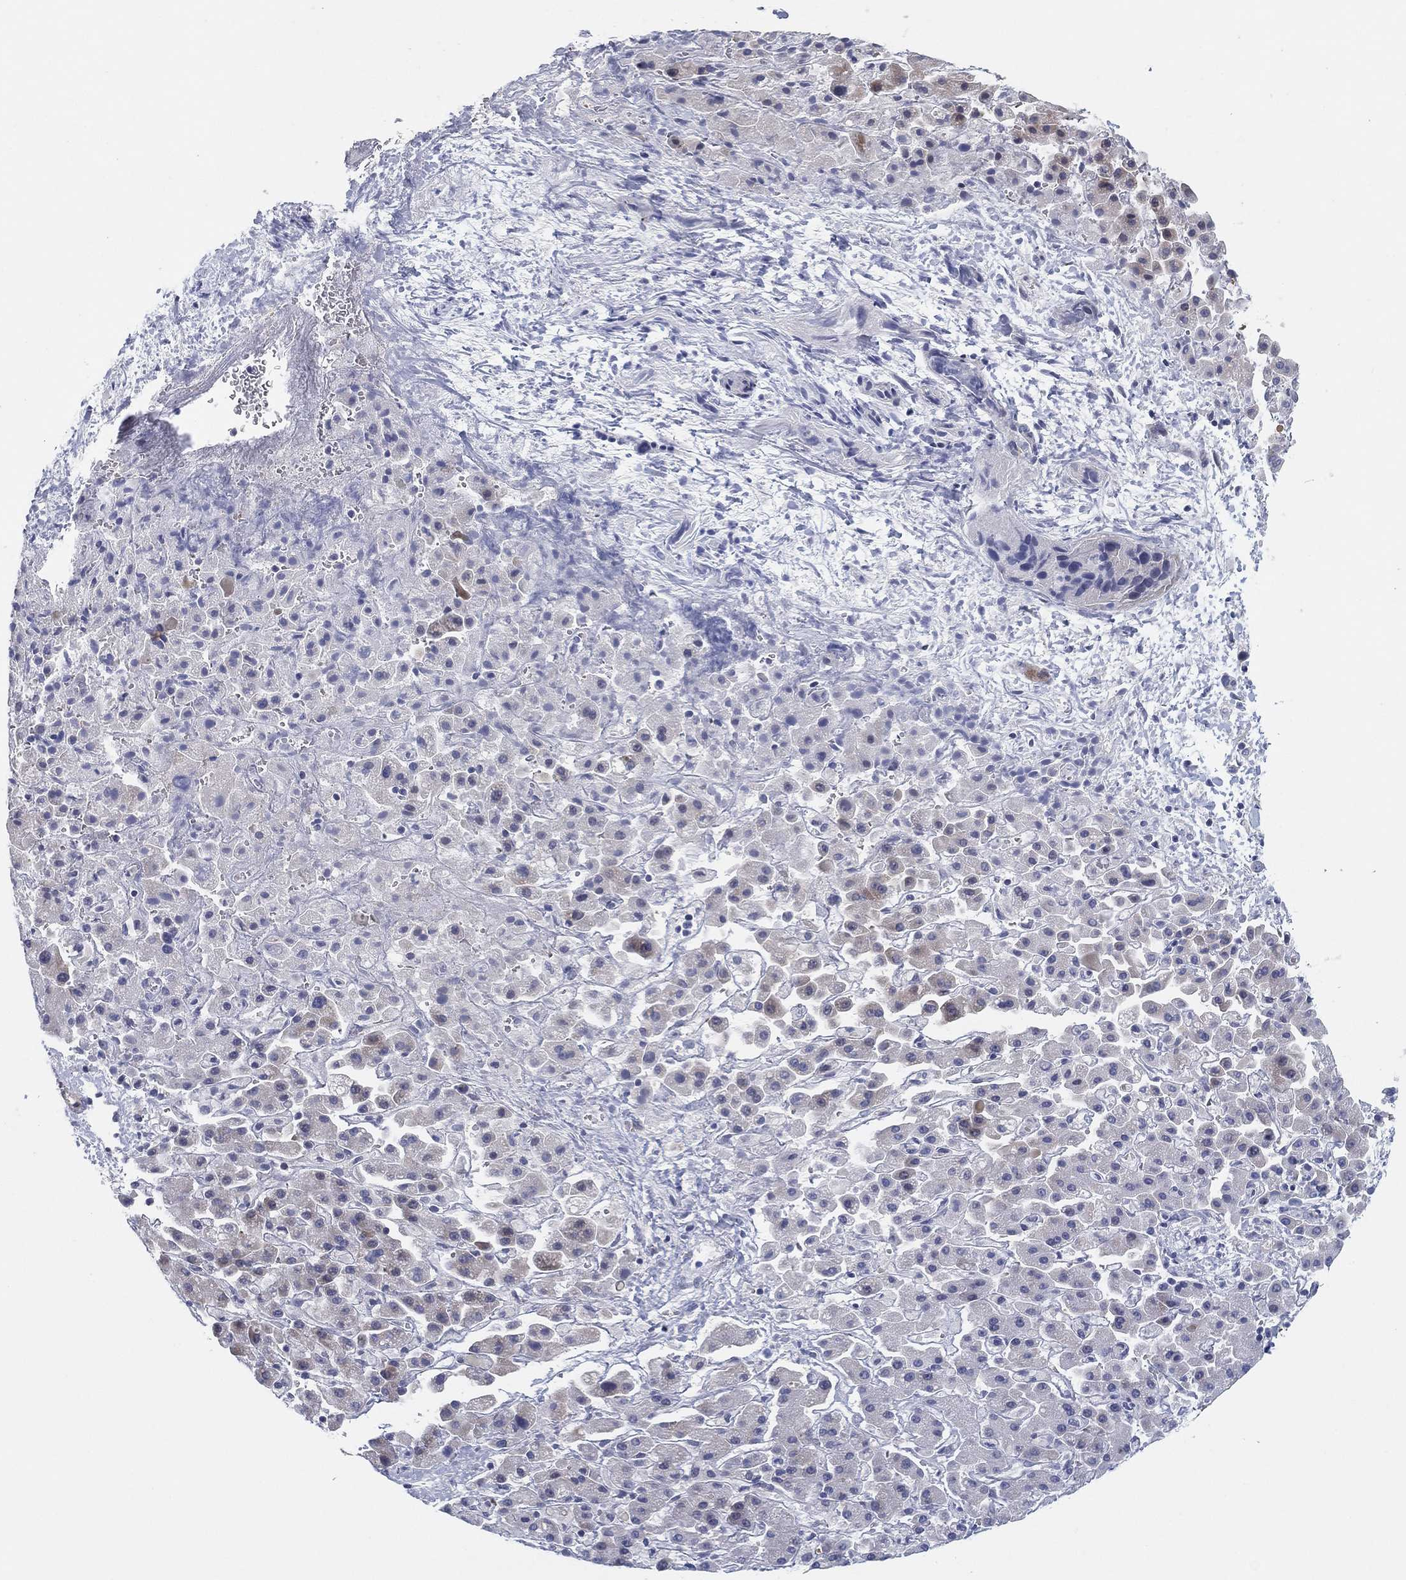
{"staining": {"intensity": "negative", "quantity": "none", "location": "none"}, "tissue": "liver cancer", "cell_type": "Tumor cells", "image_type": "cancer", "snomed": [{"axis": "morphology", "description": "Cholangiocarcinoma"}, {"axis": "topography", "description": "Liver"}], "caption": "Liver cholangiocarcinoma was stained to show a protein in brown. There is no significant positivity in tumor cells.", "gene": "HEATR4", "patient": {"sex": "female", "age": 52}}